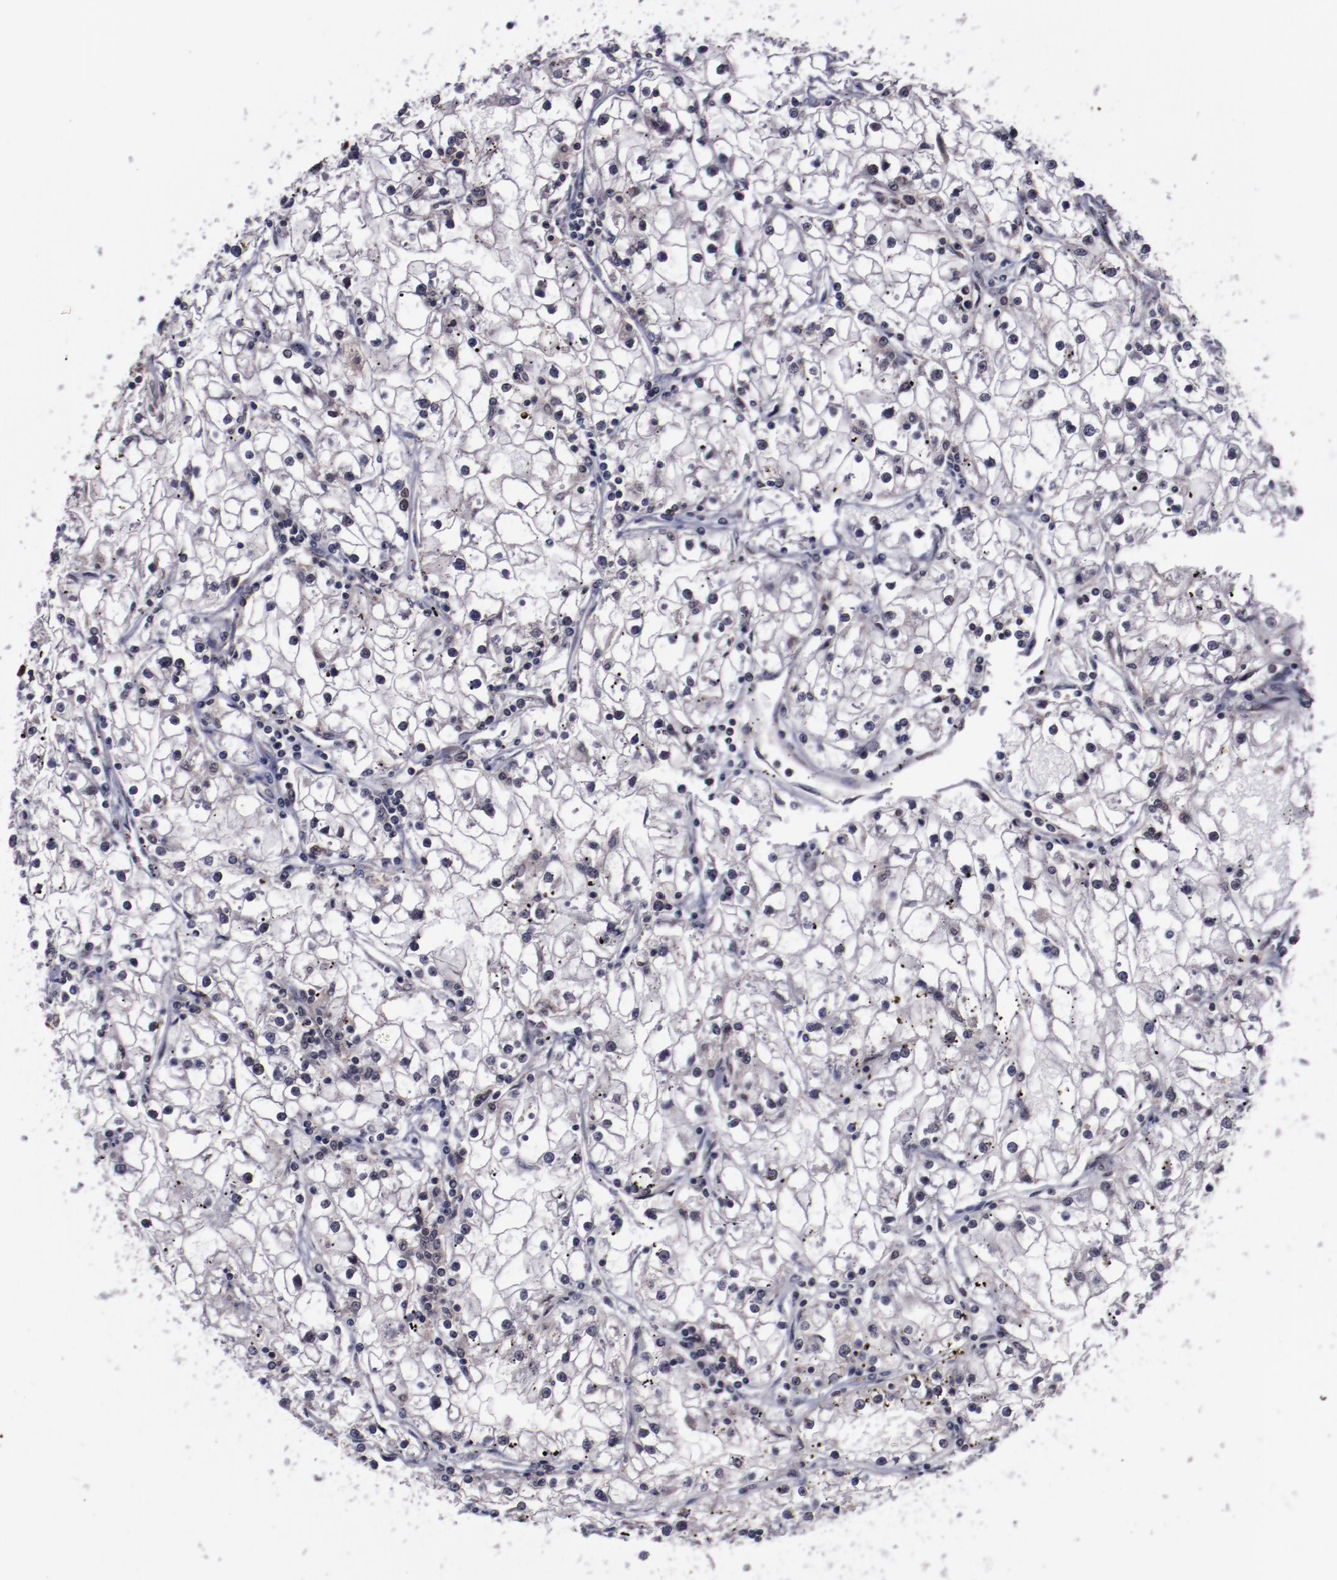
{"staining": {"intensity": "weak", "quantity": "<25%", "location": "nuclear"}, "tissue": "renal cancer", "cell_type": "Tumor cells", "image_type": "cancer", "snomed": [{"axis": "morphology", "description": "Adenocarcinoma, NOS"}, {"axis": "topography", "description": "Kidney"}], "caption": "Immunohistochemical staining of renal adenocarcinoma reveals no significant expression in tumor cells.", "gene": "ERH", "patient": {"sex": "male", "age": 56}}